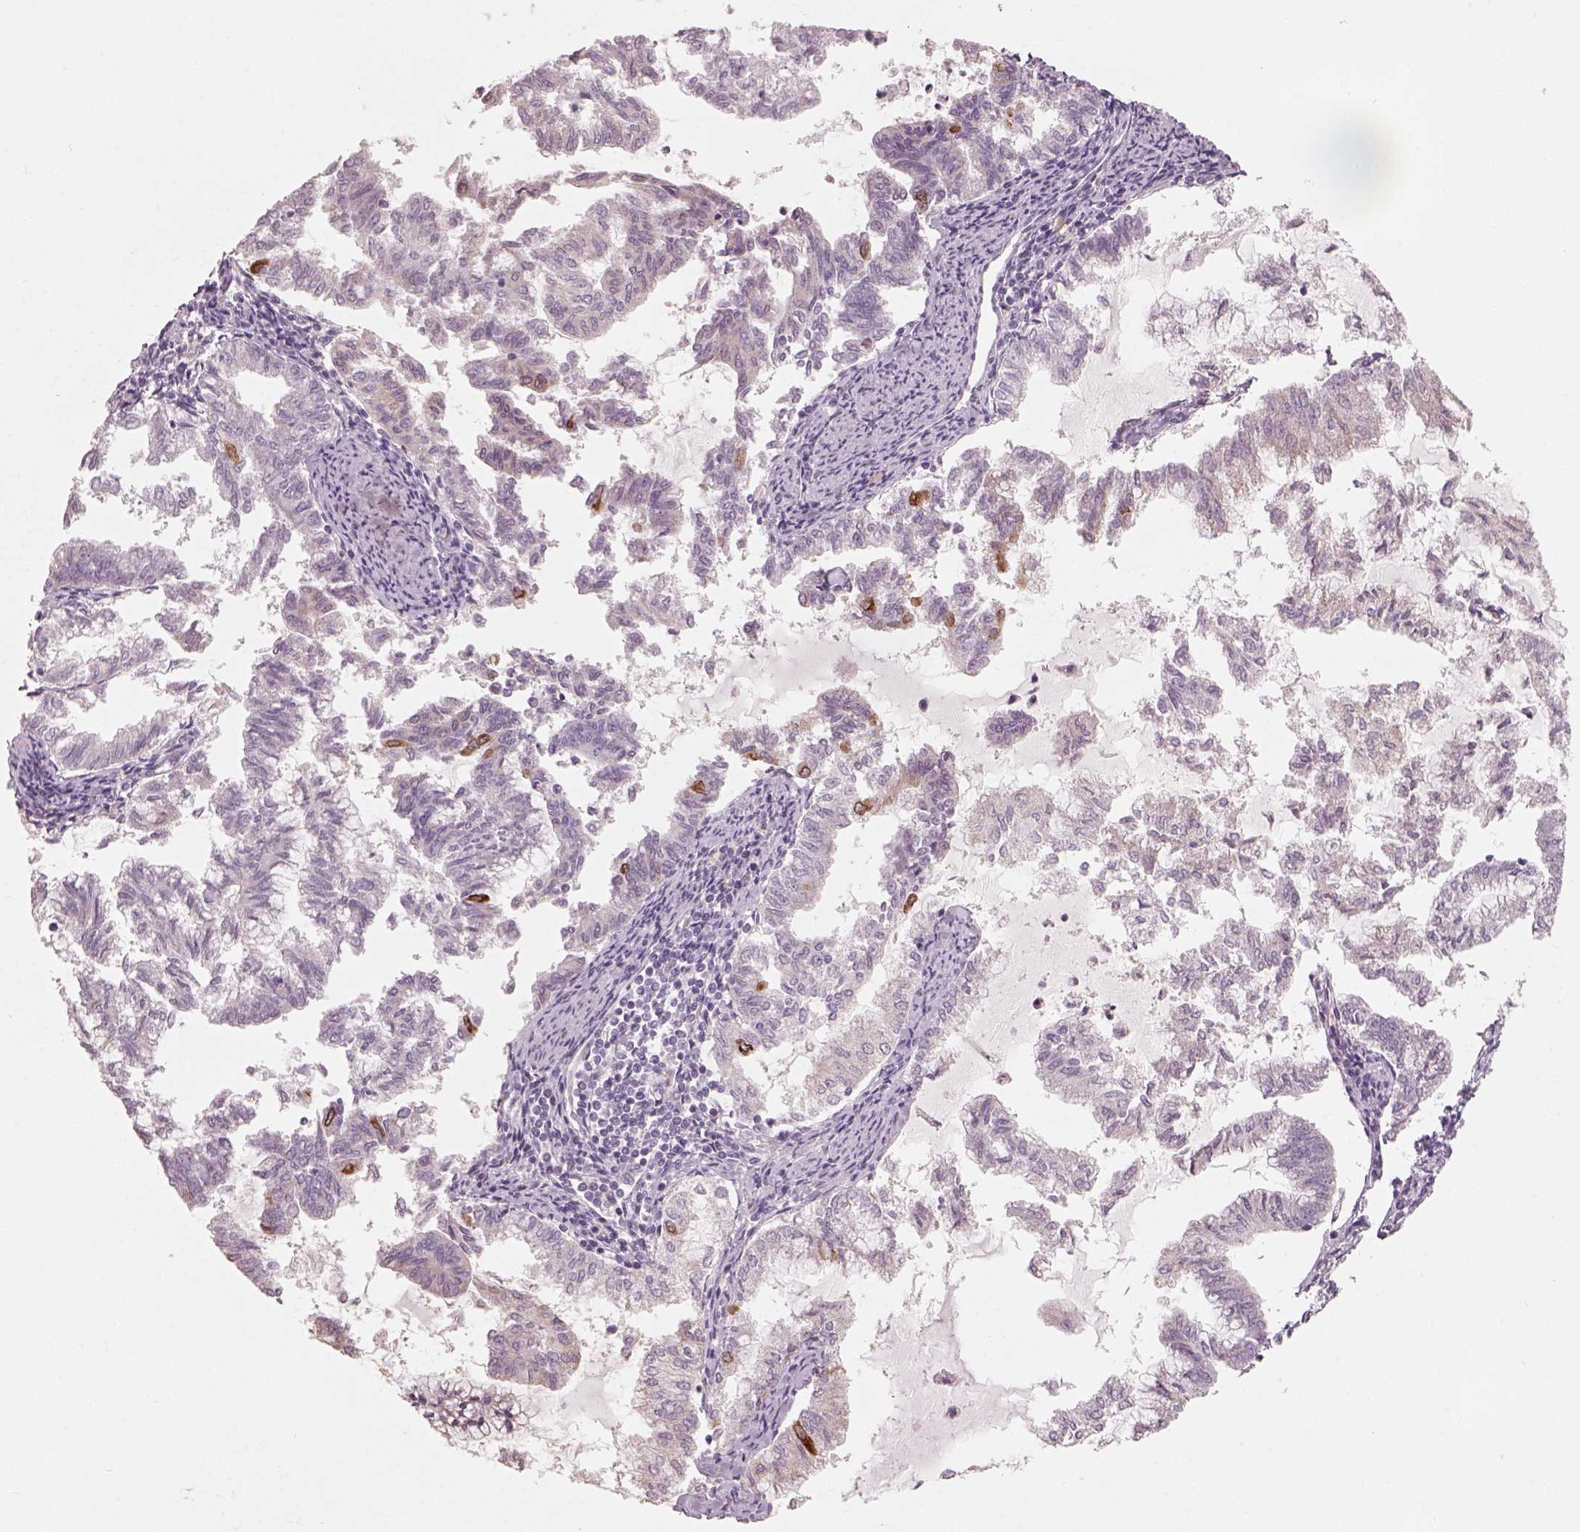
{"staining": {"intensity": "strong", "quantity": "<25%", "location": "cytoplasmic/membranous"}, "tissue": "endometrial cancer", "cell_type": "Tumor cells", "image_type": "cancer", "snomed": [{"axis": "morphology", "description": "Adenocarcinoma, NOS"}, {"axis": "topography", "description": "Endometrium"}], "caption": "Immunohistochemistry (IHC) of endometrial adenocarcinoma reveals medium levels of strong cytoplasmic/membranous staining in about <25% of tumor cells.", "gene": "CDS1", "patient": {"sex": "female", "age": 79}}